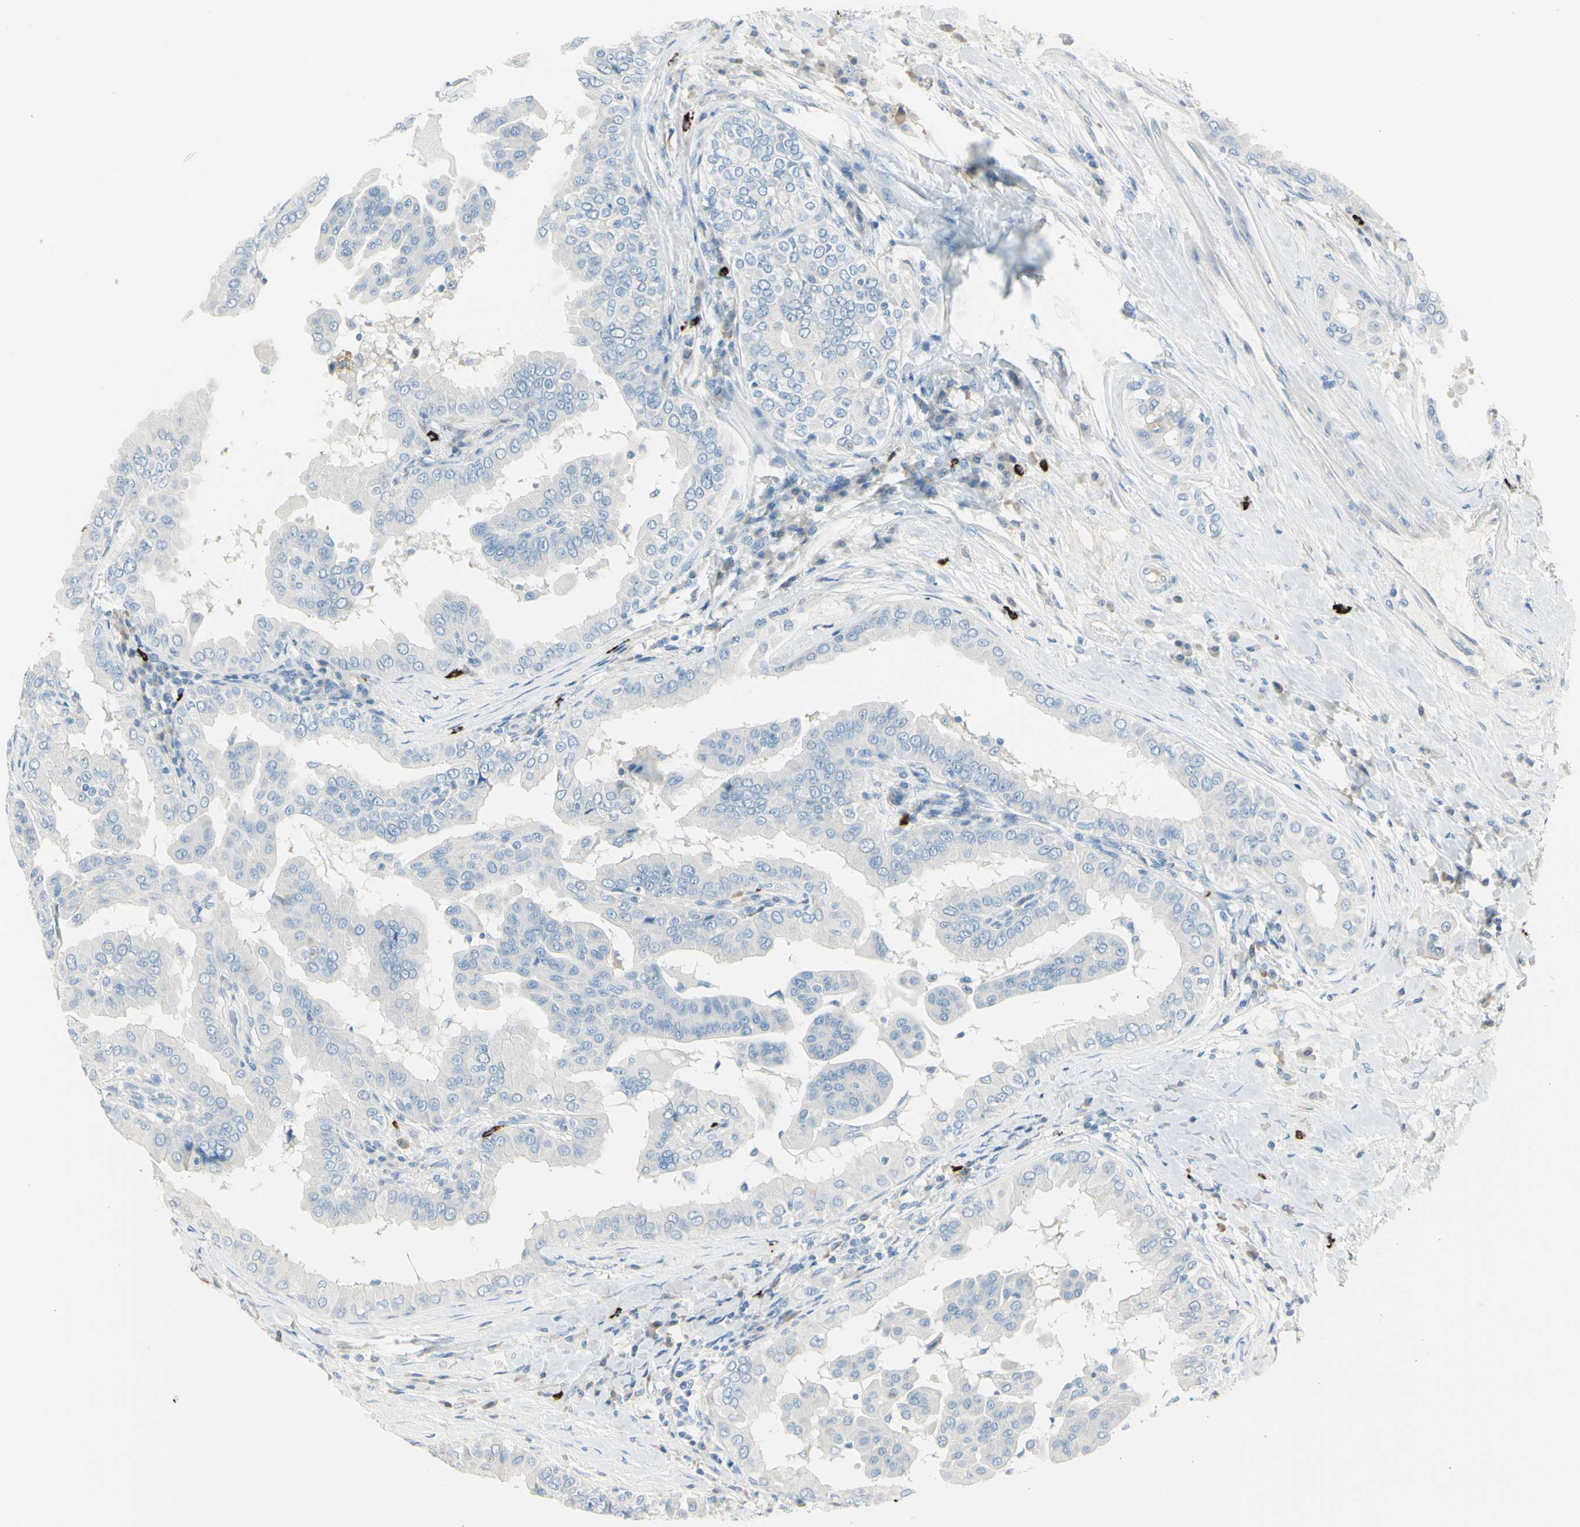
{"staining": {"intensity": "negative", "quantity": "none", "location": "none"}, "tissue": "thyroid cancer", "cell_type": "Tumor cells", "image_type": "cancer", "snomed": [{"axis": "morphology", "description": "Papillary adenocarcinoma, NOS"}, {"axis": "topography", "description": "Thyroid gland"}], "caption": "The micrograph reveals no staining of tumor cells in thyroid papillary adenocarcinoma.", "gene": "DLG4", "patient": {"sex": "male", "age": 33}}